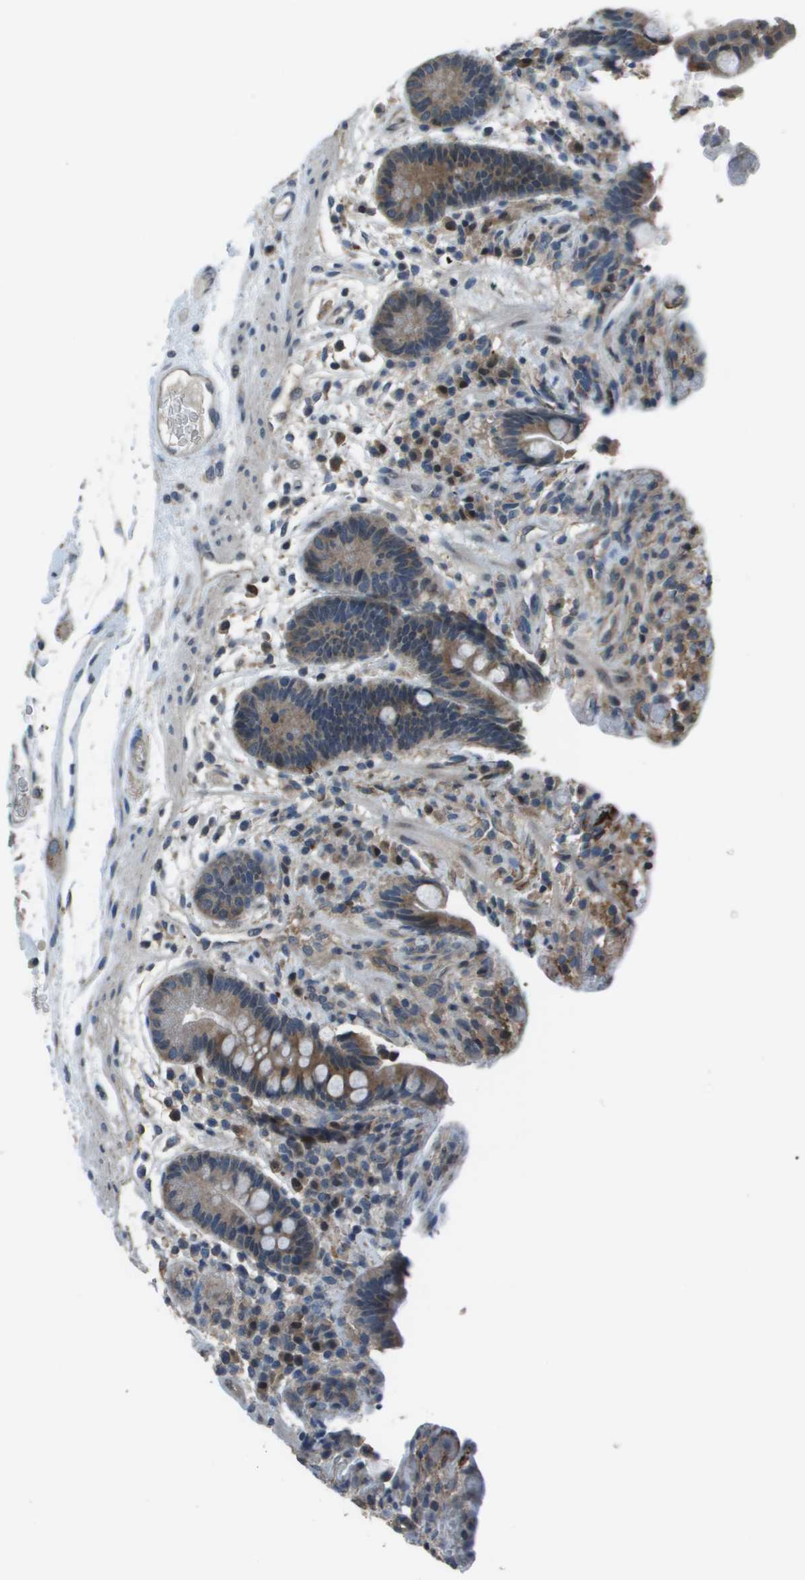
{"staining": {"intensity": "negative", "quantity": "none", "location": "none"}, "tissue": "colon", "cell_type": "Endothelial cells", "image_type": "normal", "snomed": [{"axis": "morphology", "description": "Normal tissue, NOS"}, {"axis": "topography", "description": "Colon"}], "caption": "Colon was stained to show a protein in brown. There is no significant expression in endothelial cells.", "gene": "GOSR2", "patient": {"sex": "male", "age": 73}}